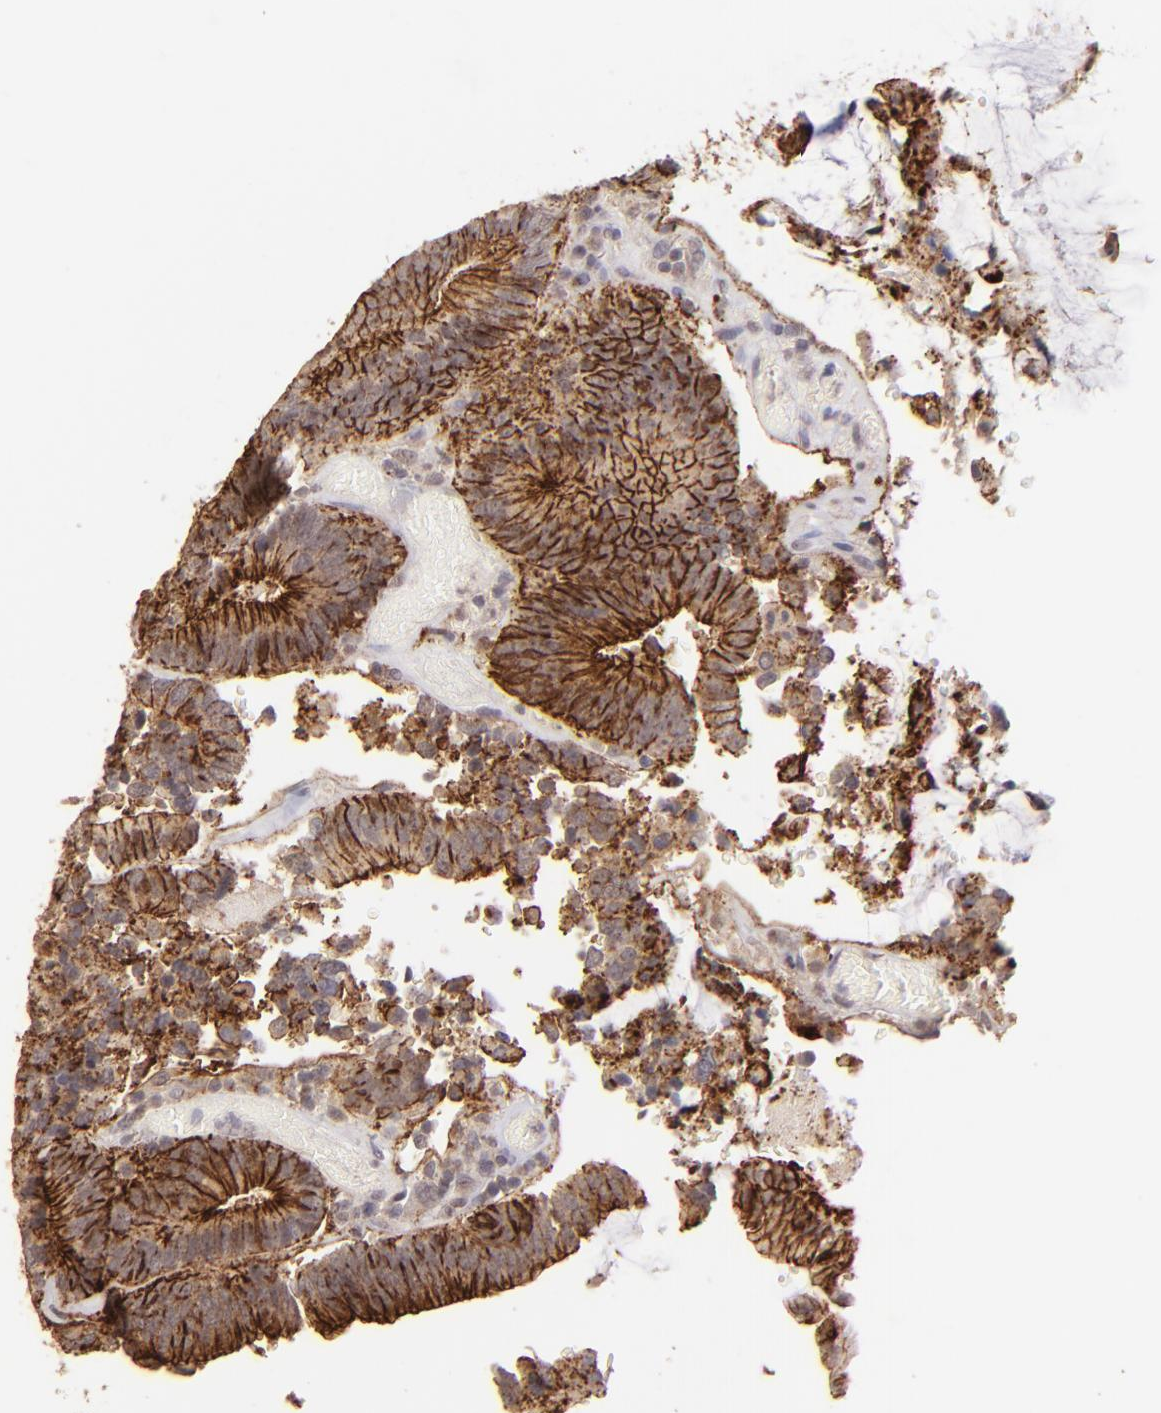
{"staining": {"intensity": "moderate", "quantity": ">75%", "location": "cytoplasmic/membranous"}, "tissue": "colorectal cancer", "cell_type": "Tumor cells", "image_type": "cancer", "snomed": [{"axis": "morphology", "description": "Normal tissue, NOS"}, {"axis": "morphology", "description": "Adenocarcinoma, NOS"}, {"axis": "topography", "description": "Colon"}], "caption": "Immunohistochemical staining of colorectal cancer (adenocarcinoma) displays medium levels of moderate cytoplasmic/membranous protein positivity in approximately >75% of tumor cells.", "gene": "CLDN1", "patient": {"sex": "female", "age": 78}}